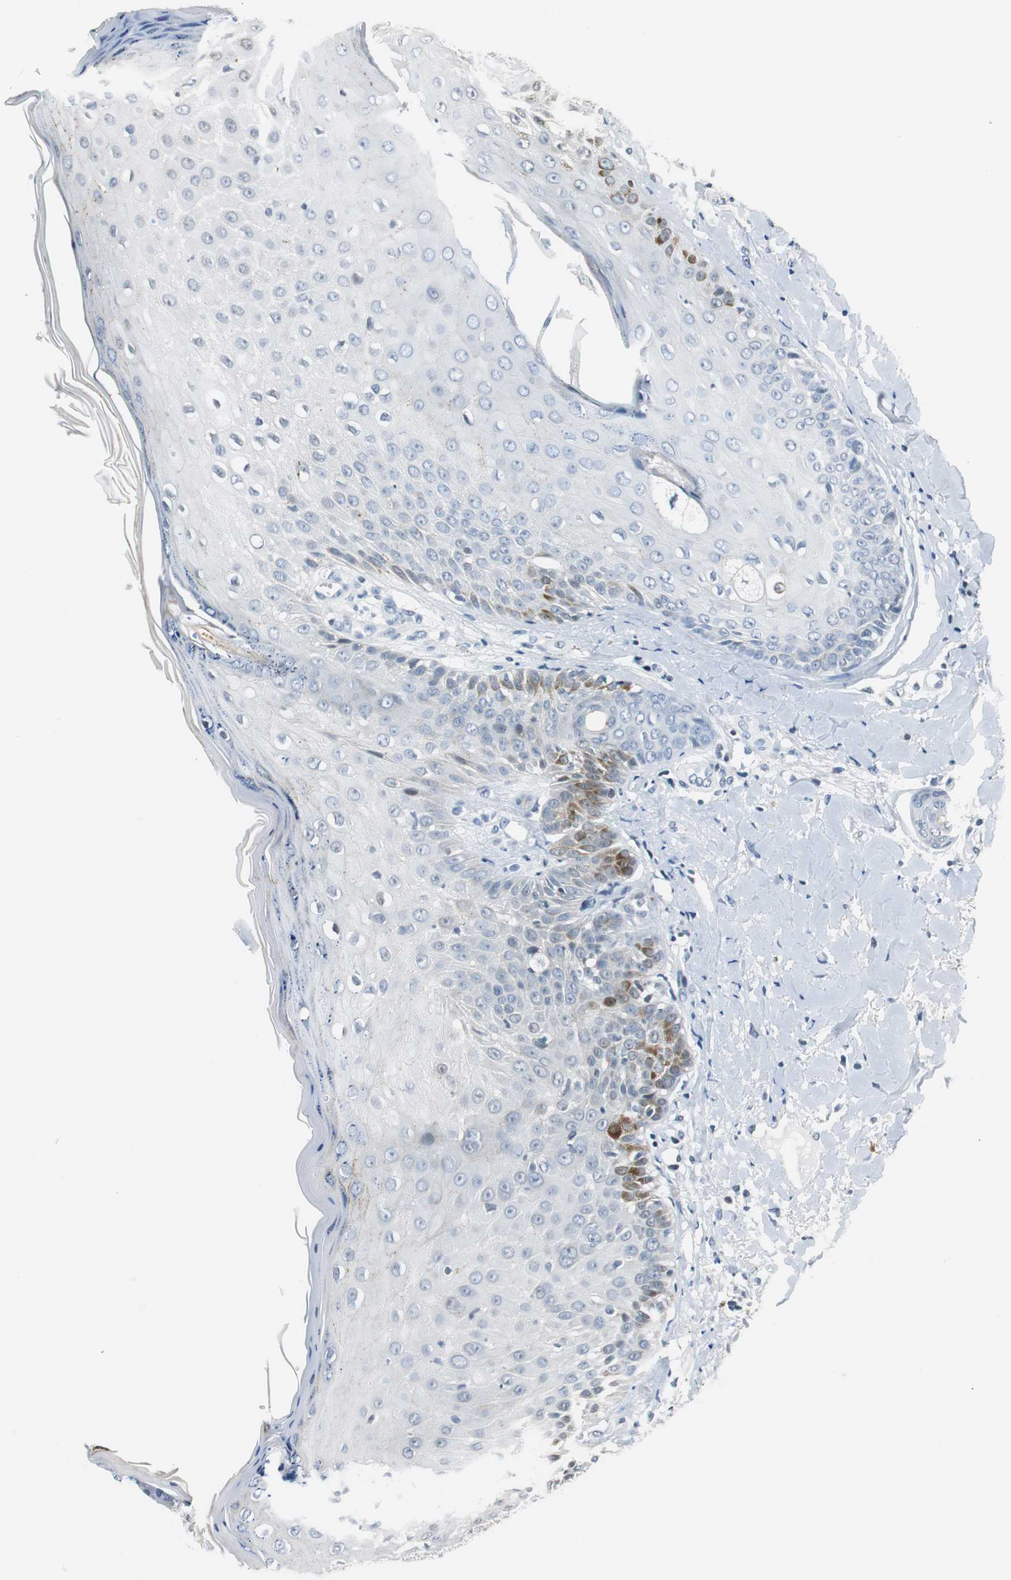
{"staining": {"intensity": "negative", "quantity": "none", "location": "none"}, "tissue": "skin cancer", "cell_type": "Tumor cells", "image_type": "cancer", "snomed": [{"axis": "morphology", "description": "Squamous cell carcinoma, NOS"}, {"axis": "topography", "description": "Skin"}], "caption": "Immunohistochemical staining of skin cancer (squamous cell carcinoma) displays no significant expression in tumor cells.", "gene": "HCFC2", "patient": {"sex": "male", "age": 24}}